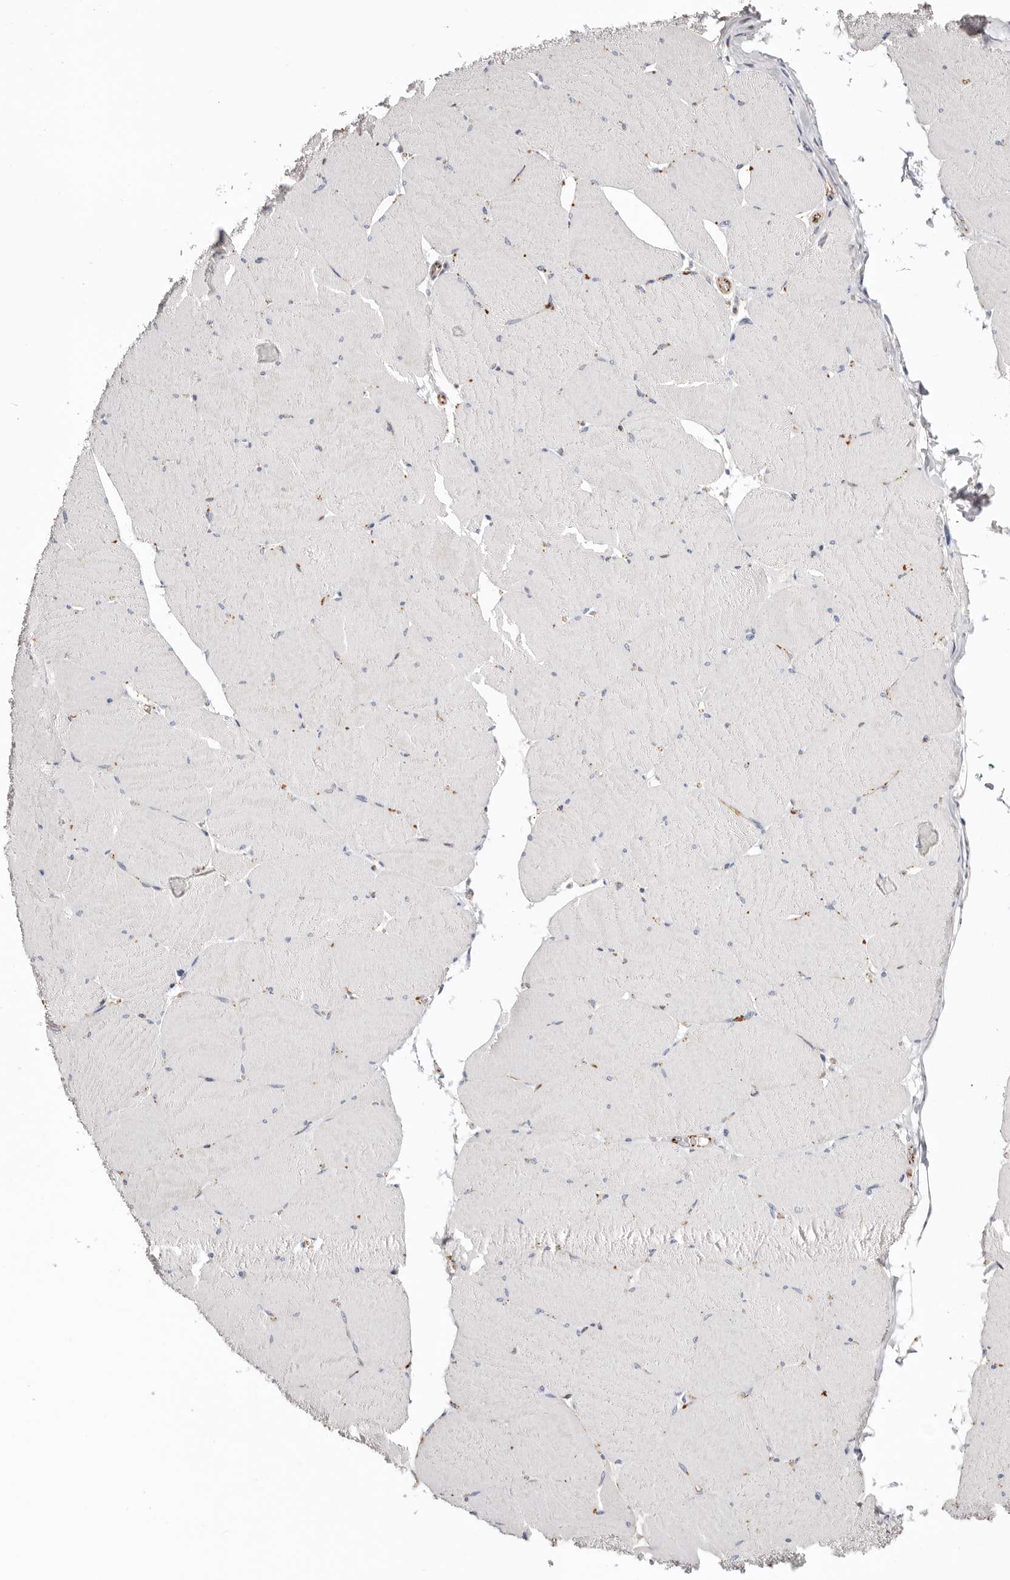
{"staining": {"intensity": "negative", "quantity": "none", "location": "none"}, "tissue": "skeletal muscle", "cell_type": "Myocytes", "image_type": "normal", "snomed": [{"axis": "morphology", "description": "Normal tissue, NOS"}, {"axis": "topography", "description": "Skeletal muscle"}, {"axis": "topography", "description": "Head-Neck"}], "caption": "DAB (3,3'-diaminobenzidine) immunohistochemical staining of unremarkable skeletal muscle shows no significant expression in myocytes.", "gene": "CTNNB1", "patient": {"sex": "male", "age": 66}}